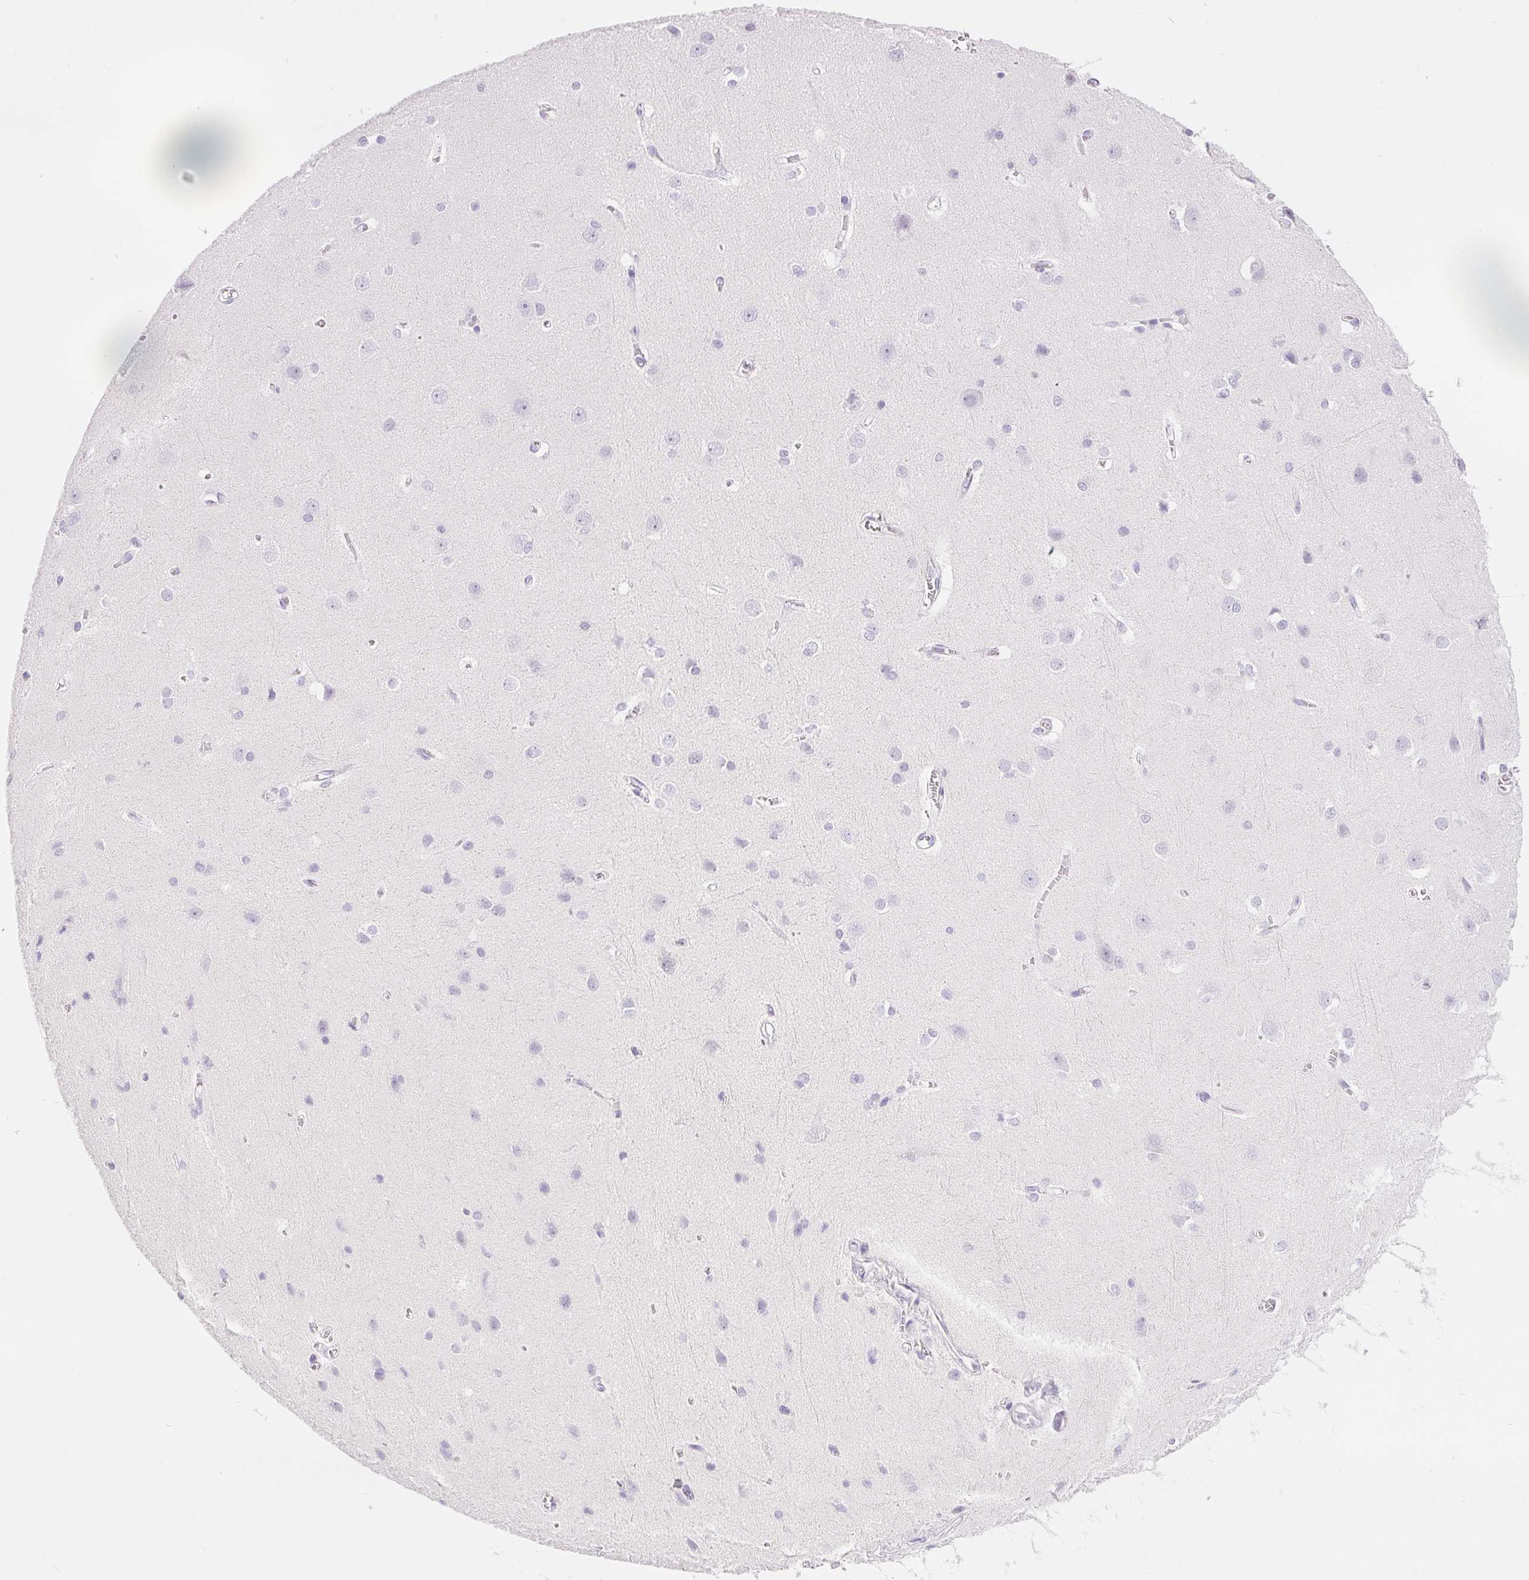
{"staining": {"intensity": "negative", "quantity": "none", "location": "none"}, "tissue": "cerebral cortex", "cell_type": "Endothelial cells", "image_type": "normal", "snomed": [{"axis": "morphology", "description": "Normal tissue, NOS"}, {"axis": "topography", "description": "Cerebral cortex"}], "caption": "A photomicrograph of cerebral cortex stained for a protein demonstrates no brown staining in endothelial cells. (DAB immunohistochemistry (IHC) with hematoxylin counter stain).", "gene": "XDH", "patient": {"sex": "male", "age": 37}}